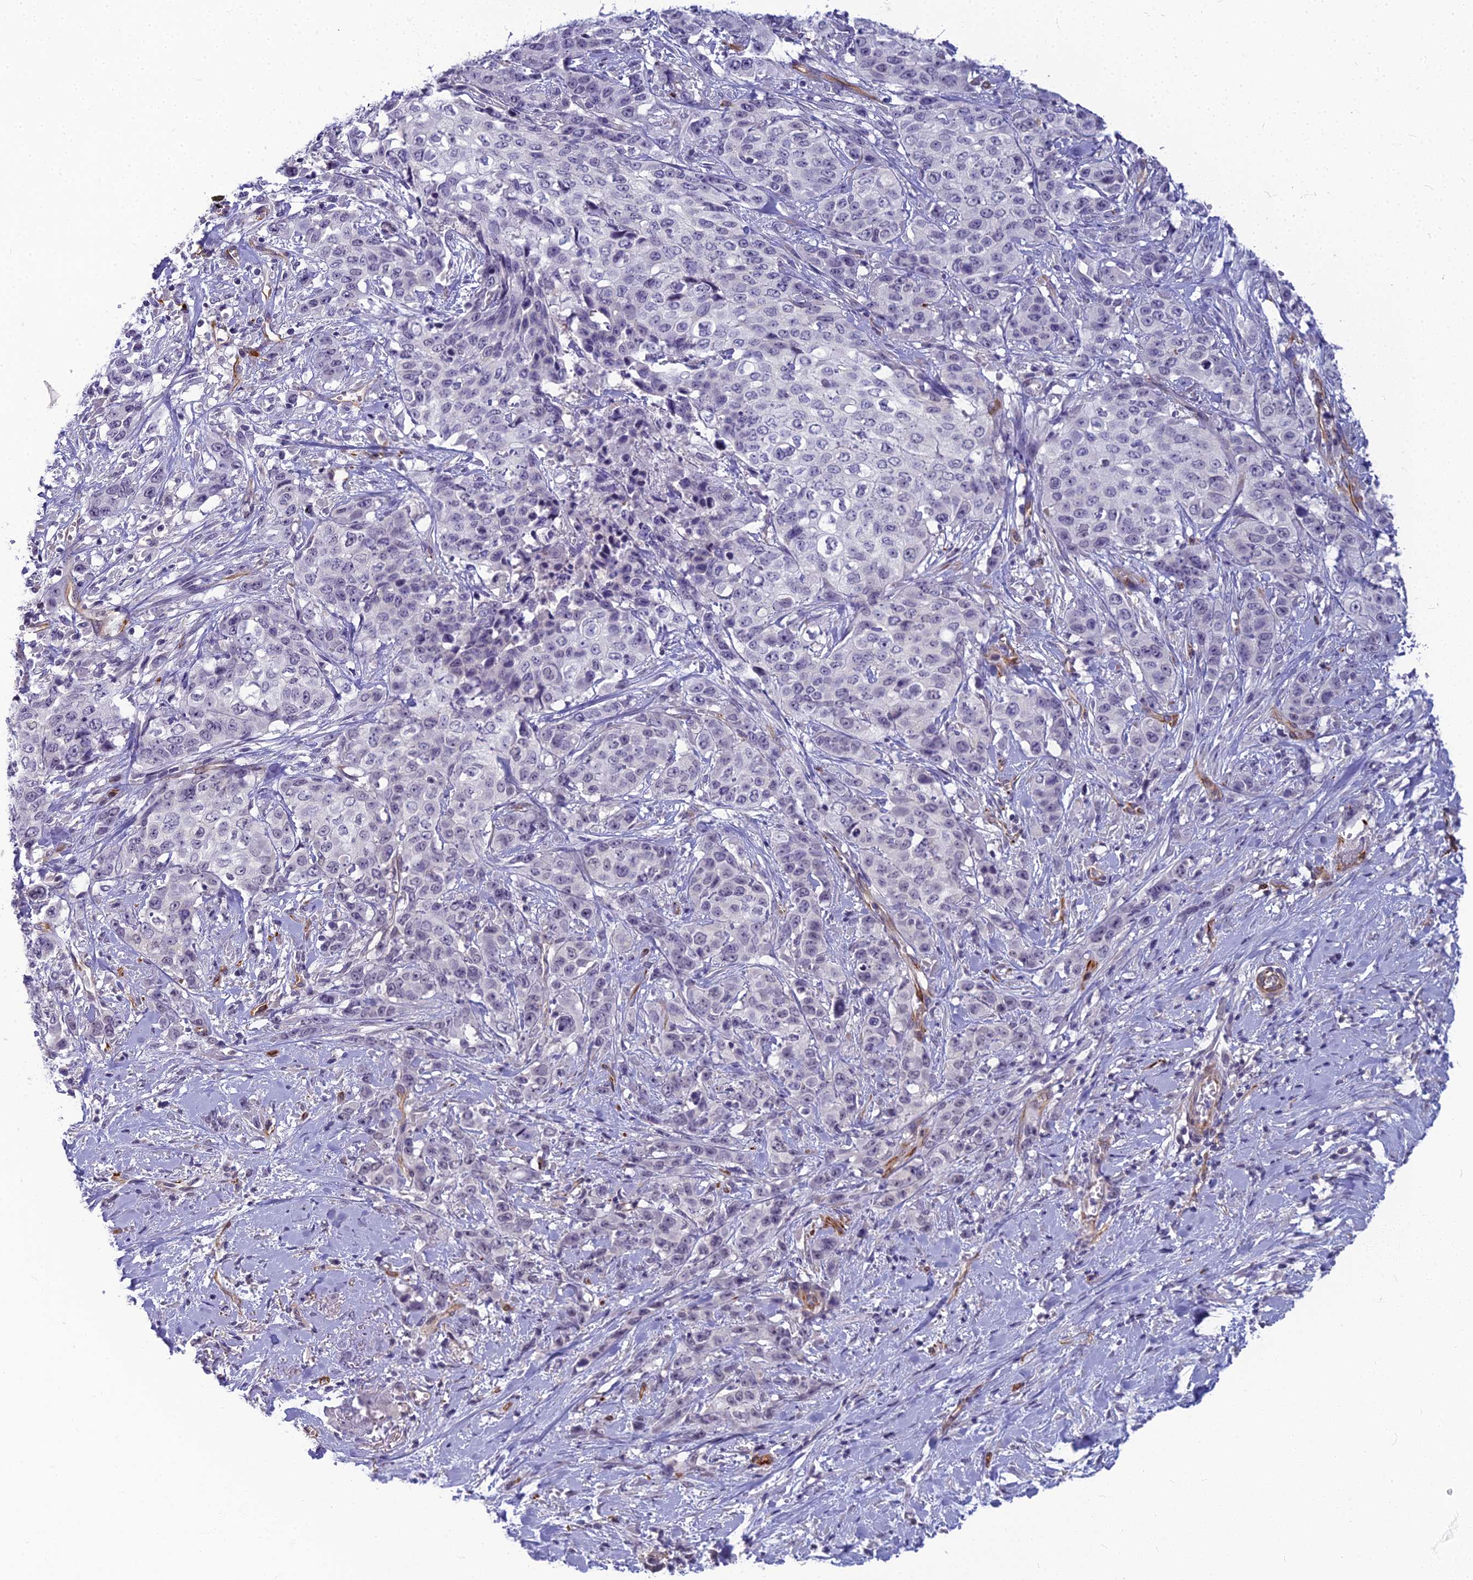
{"staining": {"intensity": "negative", "quantity": "none", "location": "none"}, "tissue": "stomach cancer", "cell_type": "Tumor cells", "image_type": "cancer", "snomed": [{"axis": "morphology", "description": "Adenocarcinoma, NOS"}, {"axis": "topography", "description": "Stomach, upper"}], "caption": "Immunohistochemistry histopathology image of neoplastic tissue: human stomach cancer stained with DAB exhibits no significant protein expression in tumor cells.", "gene": "RGL3", "patient": {"sex": "male", "age": 62}}